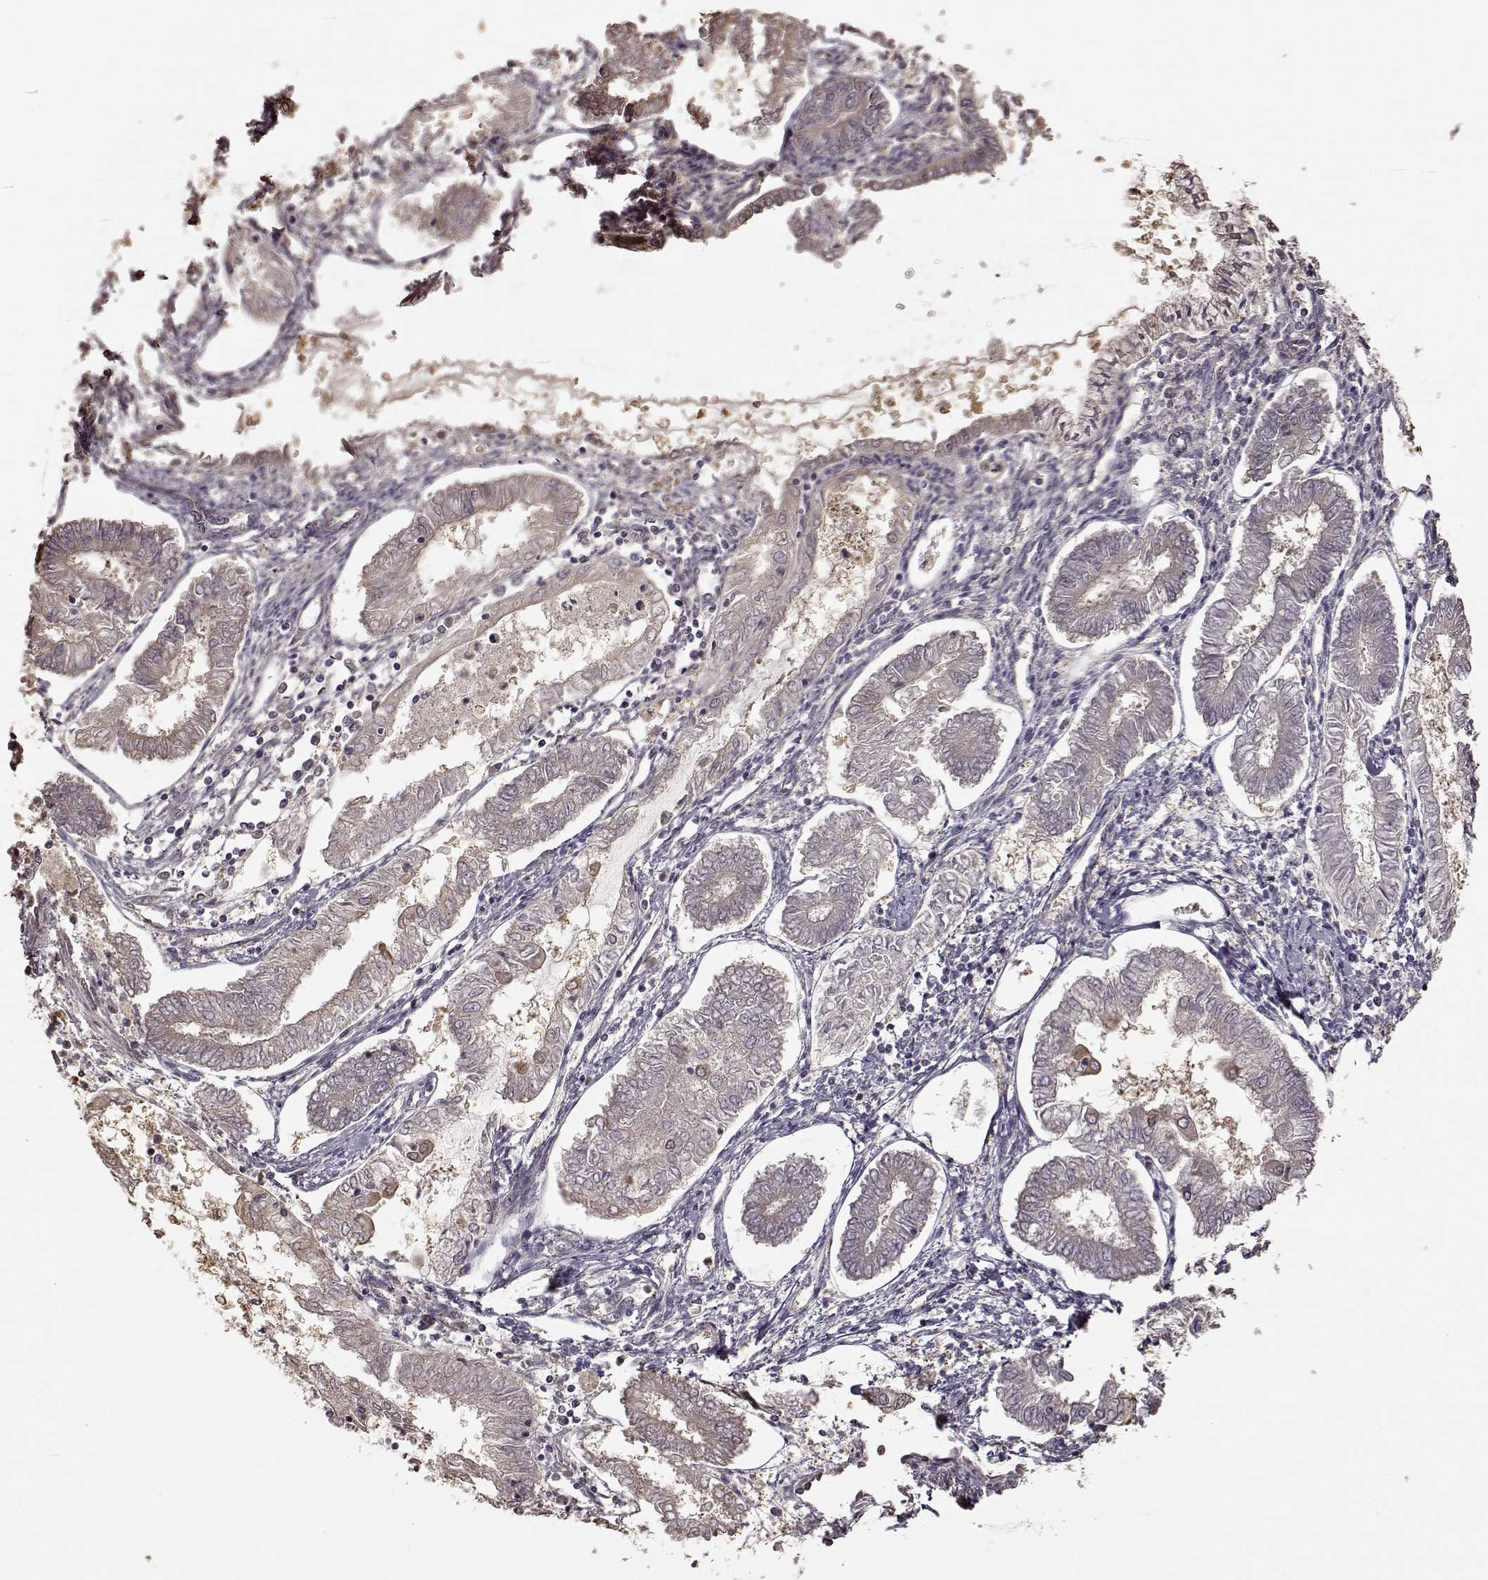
{"staining": {"intensity": "weak", "quantity": ">75%", "location": "cytoplasmic/membranous"}, "tissue": "endometrial cancer", "cell_type": "Tumor cells", "image_type": "cancer", "snomed": [{"axis": "morphology", "description": "Adenocarcinoma, NOS"}, {"axis": "topography", "description": "Endometrium"}], "caption": "Human endometrial adenocarcinoma stained for a protein (brown) exhibits weak cytoplasmic/membranous positive expression in approximately >75% of tumor cells.", "gene": "CRB1", "patient": {"sex": "female", "age": 68}}